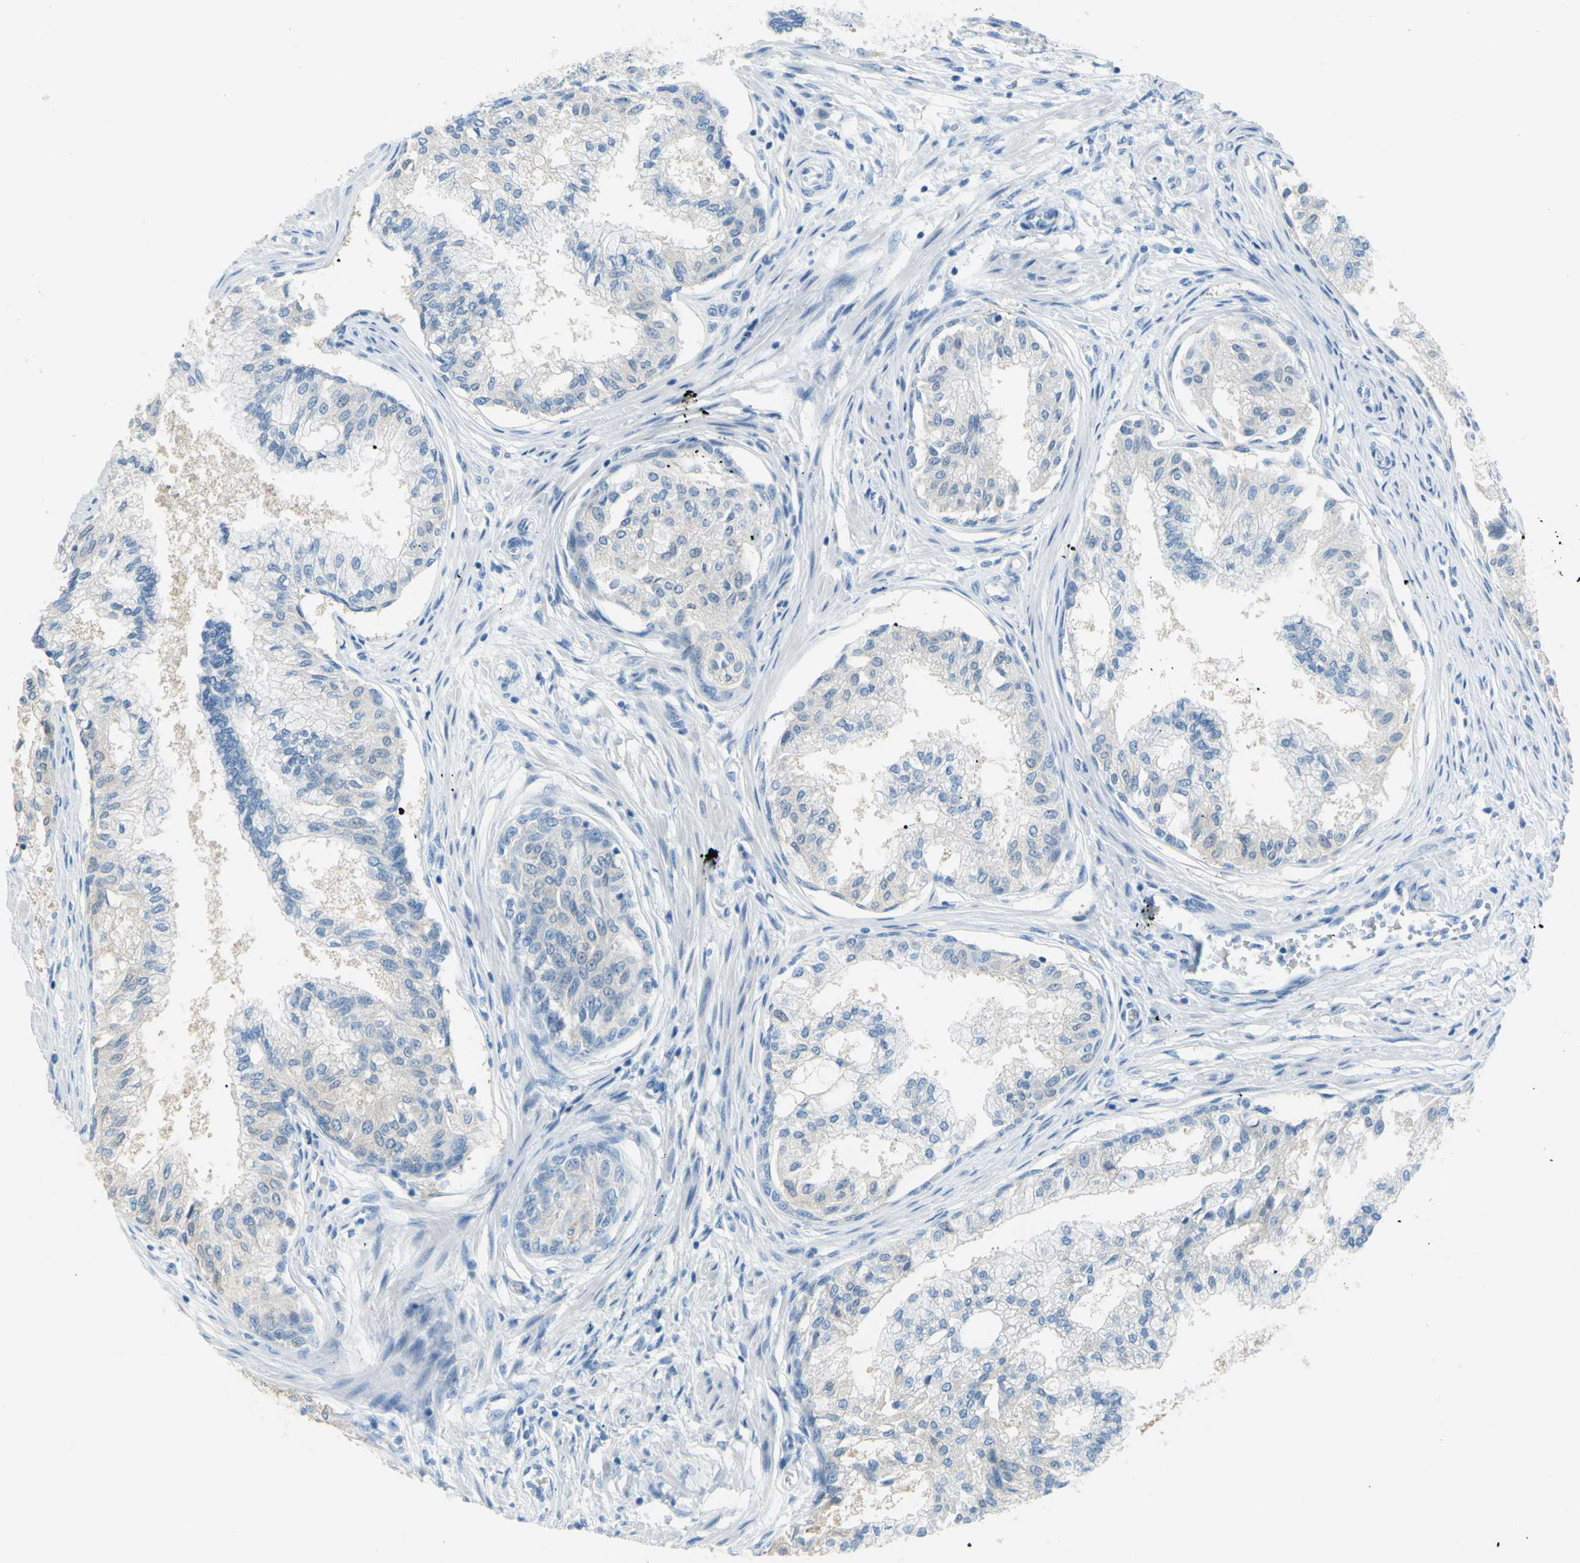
{"staining": {"intensity": "negative", "quantity": "none", "location": "none"}, "tissue": "prostate", "cell_type": "Glandular cells", "image_type": "normal", "snomed": [{"axis": "morphology", "description": "Normal tissue, NOS"}, {"axis": "topography", "description": "Prostate"}, {"axis": "topography", "description": "Seminal veicle"}], "caption": "This image is of benign prostate stained with IHC to label a protein in brown with the nuclei are counter-stained blue. There is no staining in glandular cells.", "gene": "DCT", "patient": {"sex": "male", "age": 60}}